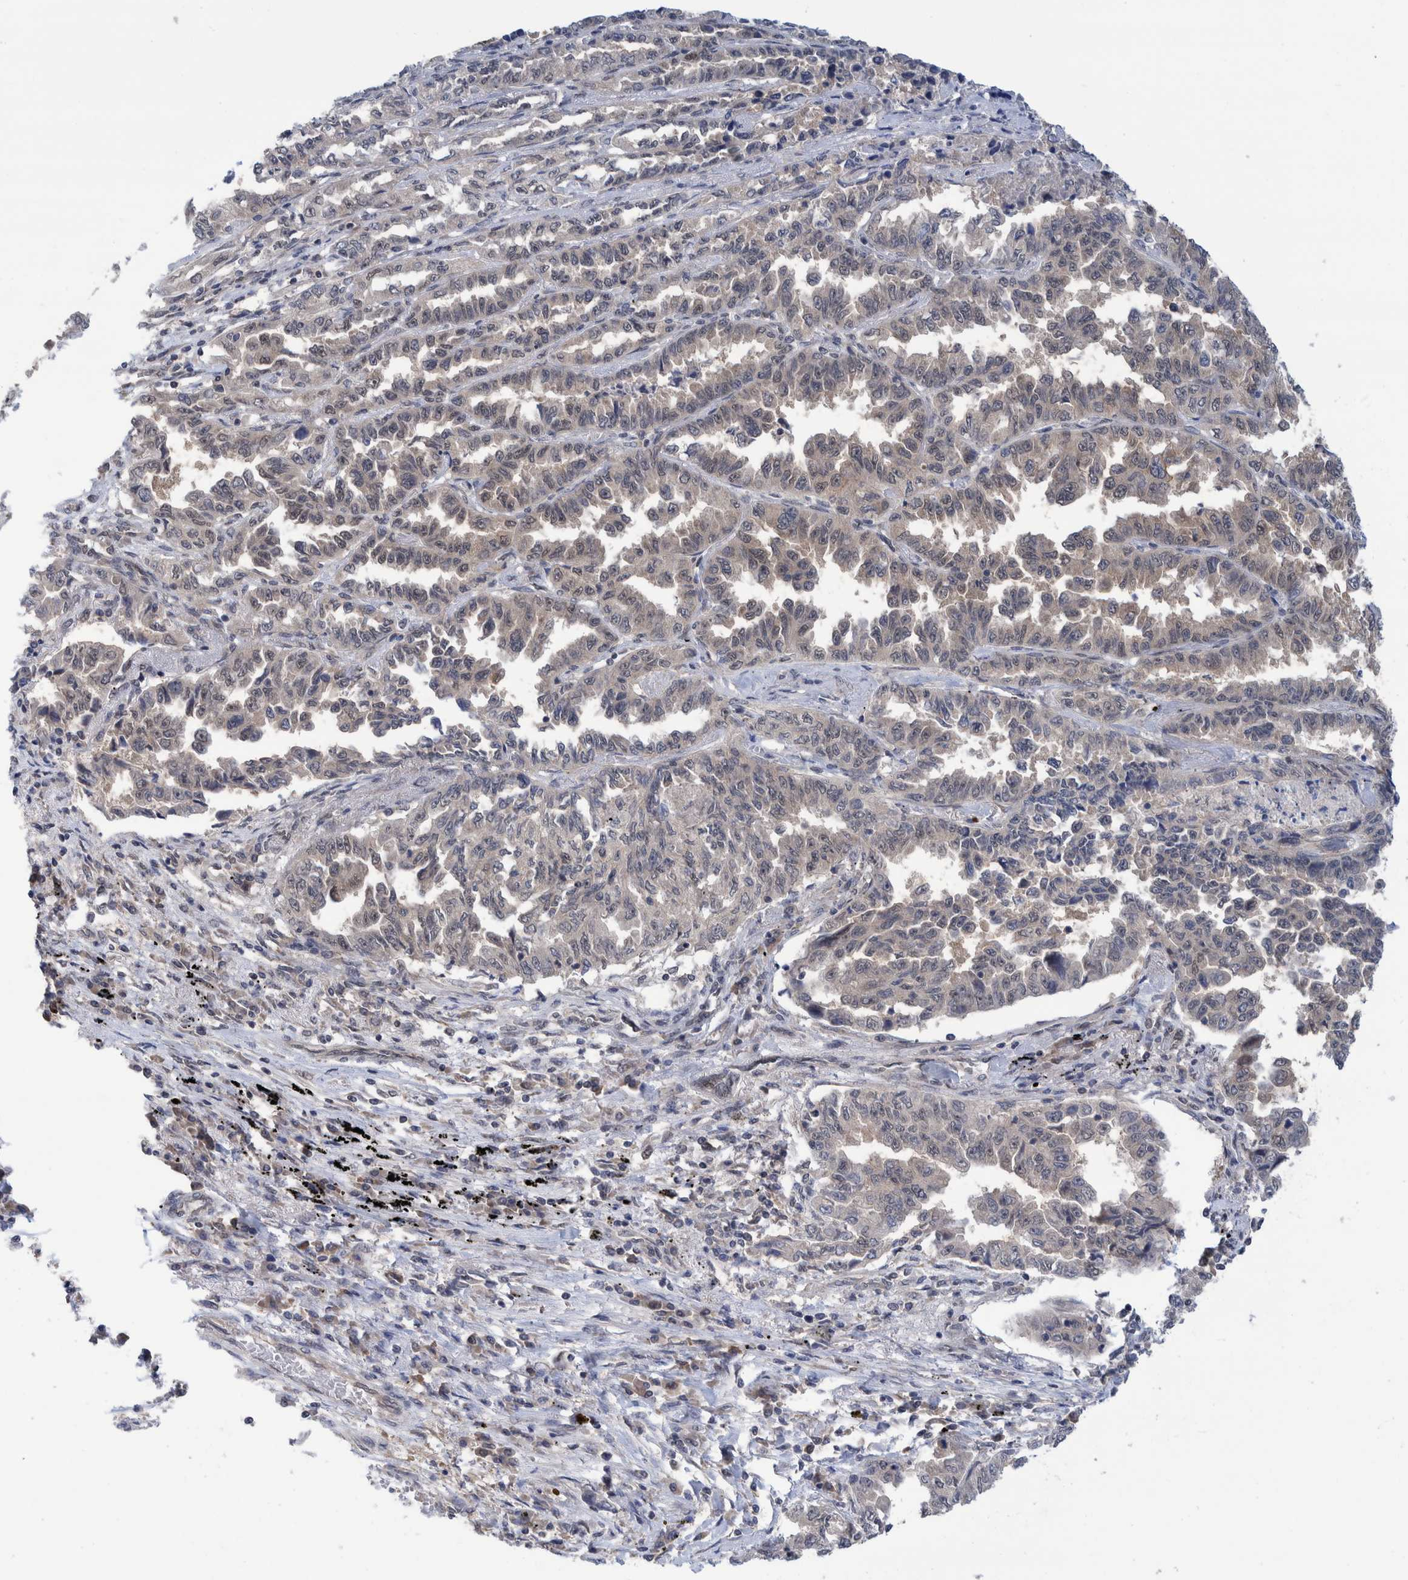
{"staining": {"intensity": "moderate", "quantity": "25%-75%", "location": "cytoplasmic/membranous,nuclear"}, "tissue": "lung cancer", "cell_type": "Tumor cells", "image_type": "cancer", "snomed": [{"axis": "morphology", "description": "Adenocarcinoma, NOS"}, {"axis": "topography", "description": "Lung"}], "caption": "Moderate cytoplasmic/membranous and nuclear expression is present in about 25%-75% of tumor cells in lung adenocarcinoma. (IHC, brightfield microscopy, high magnification).", "gene": "PLPBP", "patient": {"sex": "female", "age": 51}}